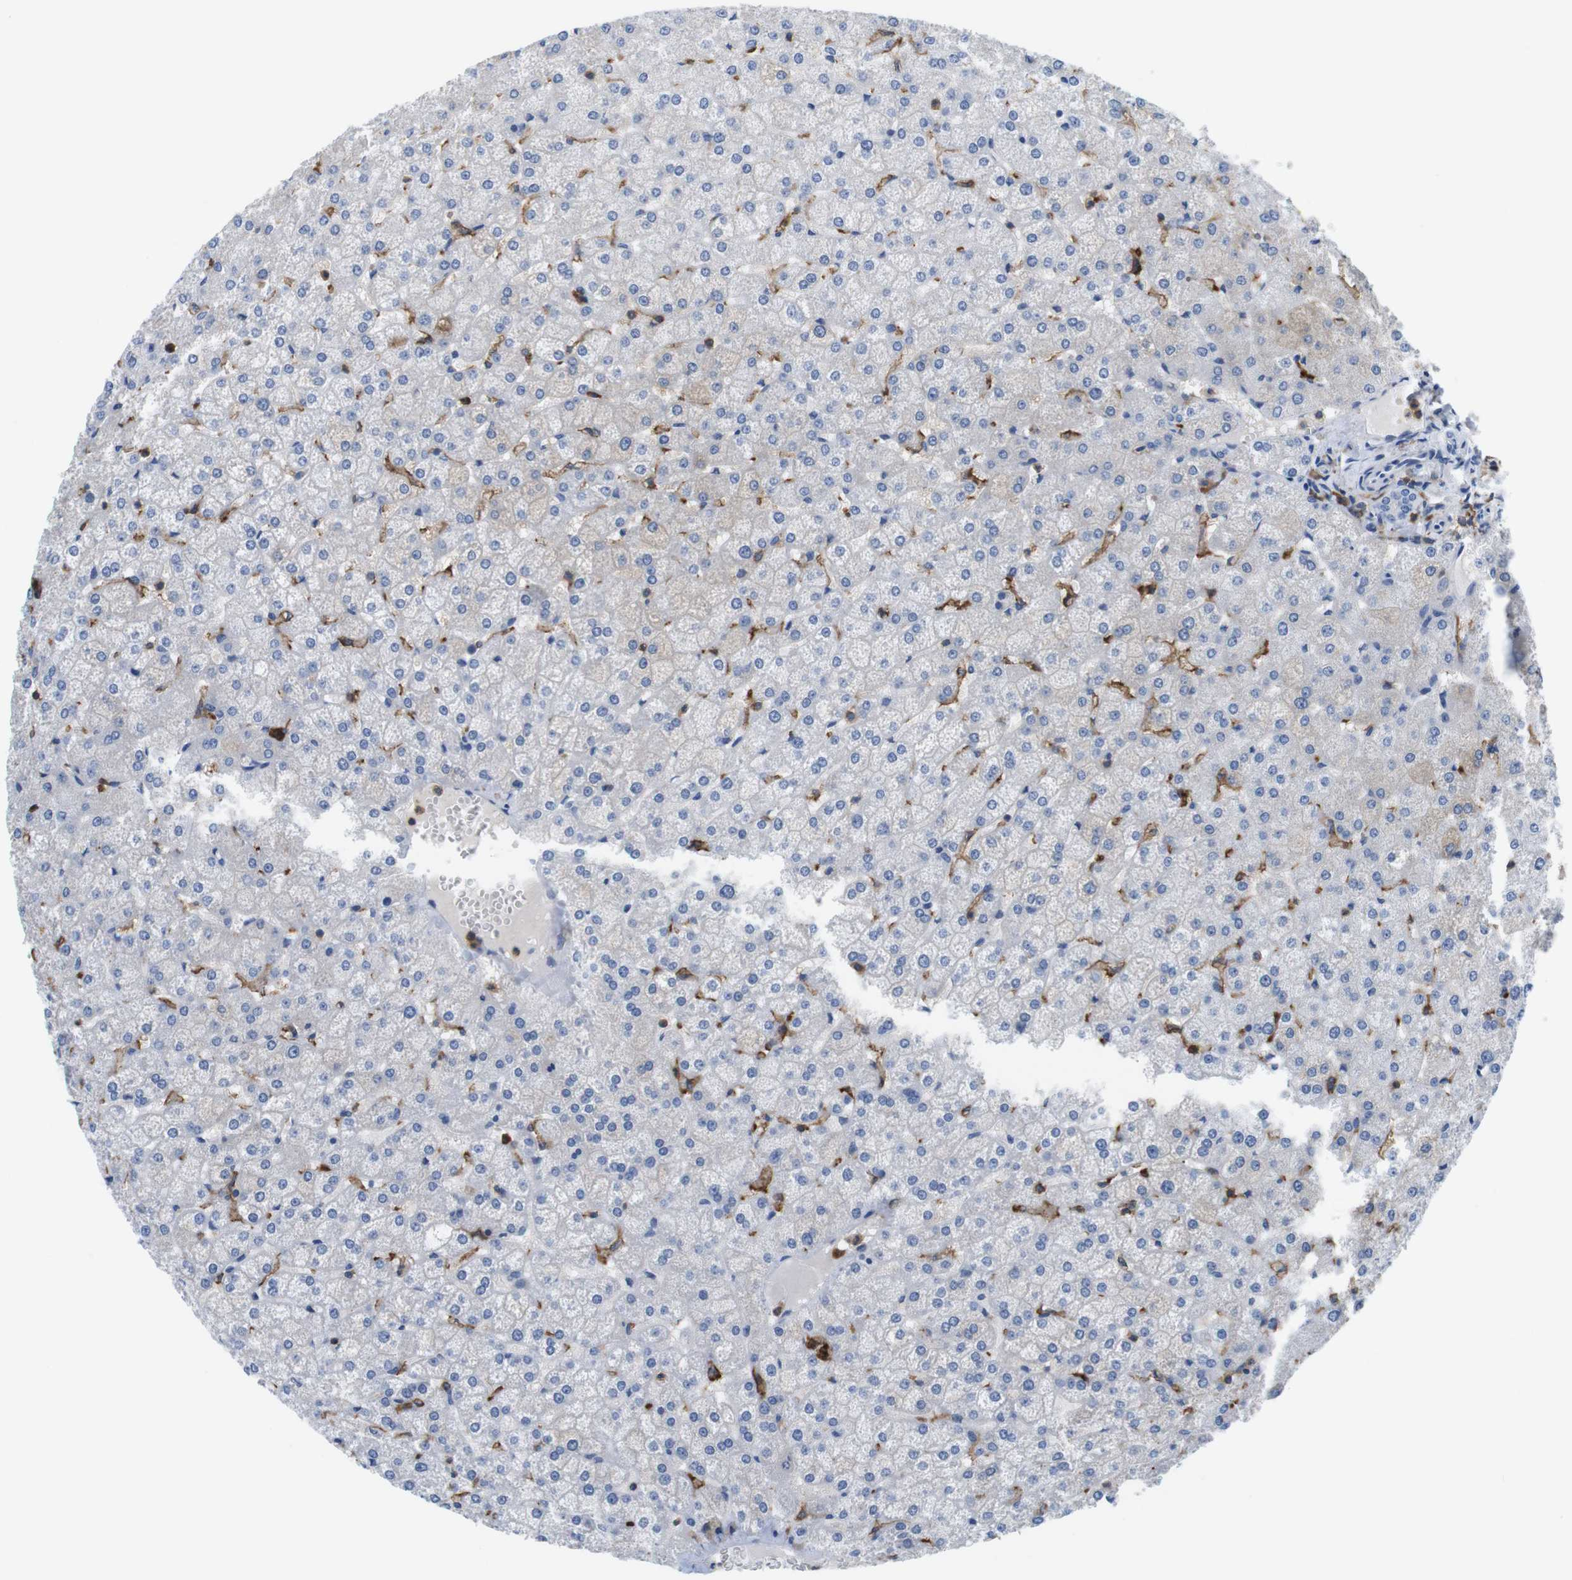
{"staining": {"intensity": "moderate", "quantity": "<25%", "location": "cytoplasmic/membranous"}, "tissue": "liver", "cell_type": "Cholangiocytes", "image_type": "normal", "snomed": [{"axis": "morphology", "description": "Normal tissue, NOS"}, {"axis": "topography", "description": "Liver"}], "caption": "Moderate cytoplasmic/membranous protein expression is identified in about <25% of cholangiocytes in liver.", "gene": "CD300C", "patient": {"sex": "female", "age": 32}}